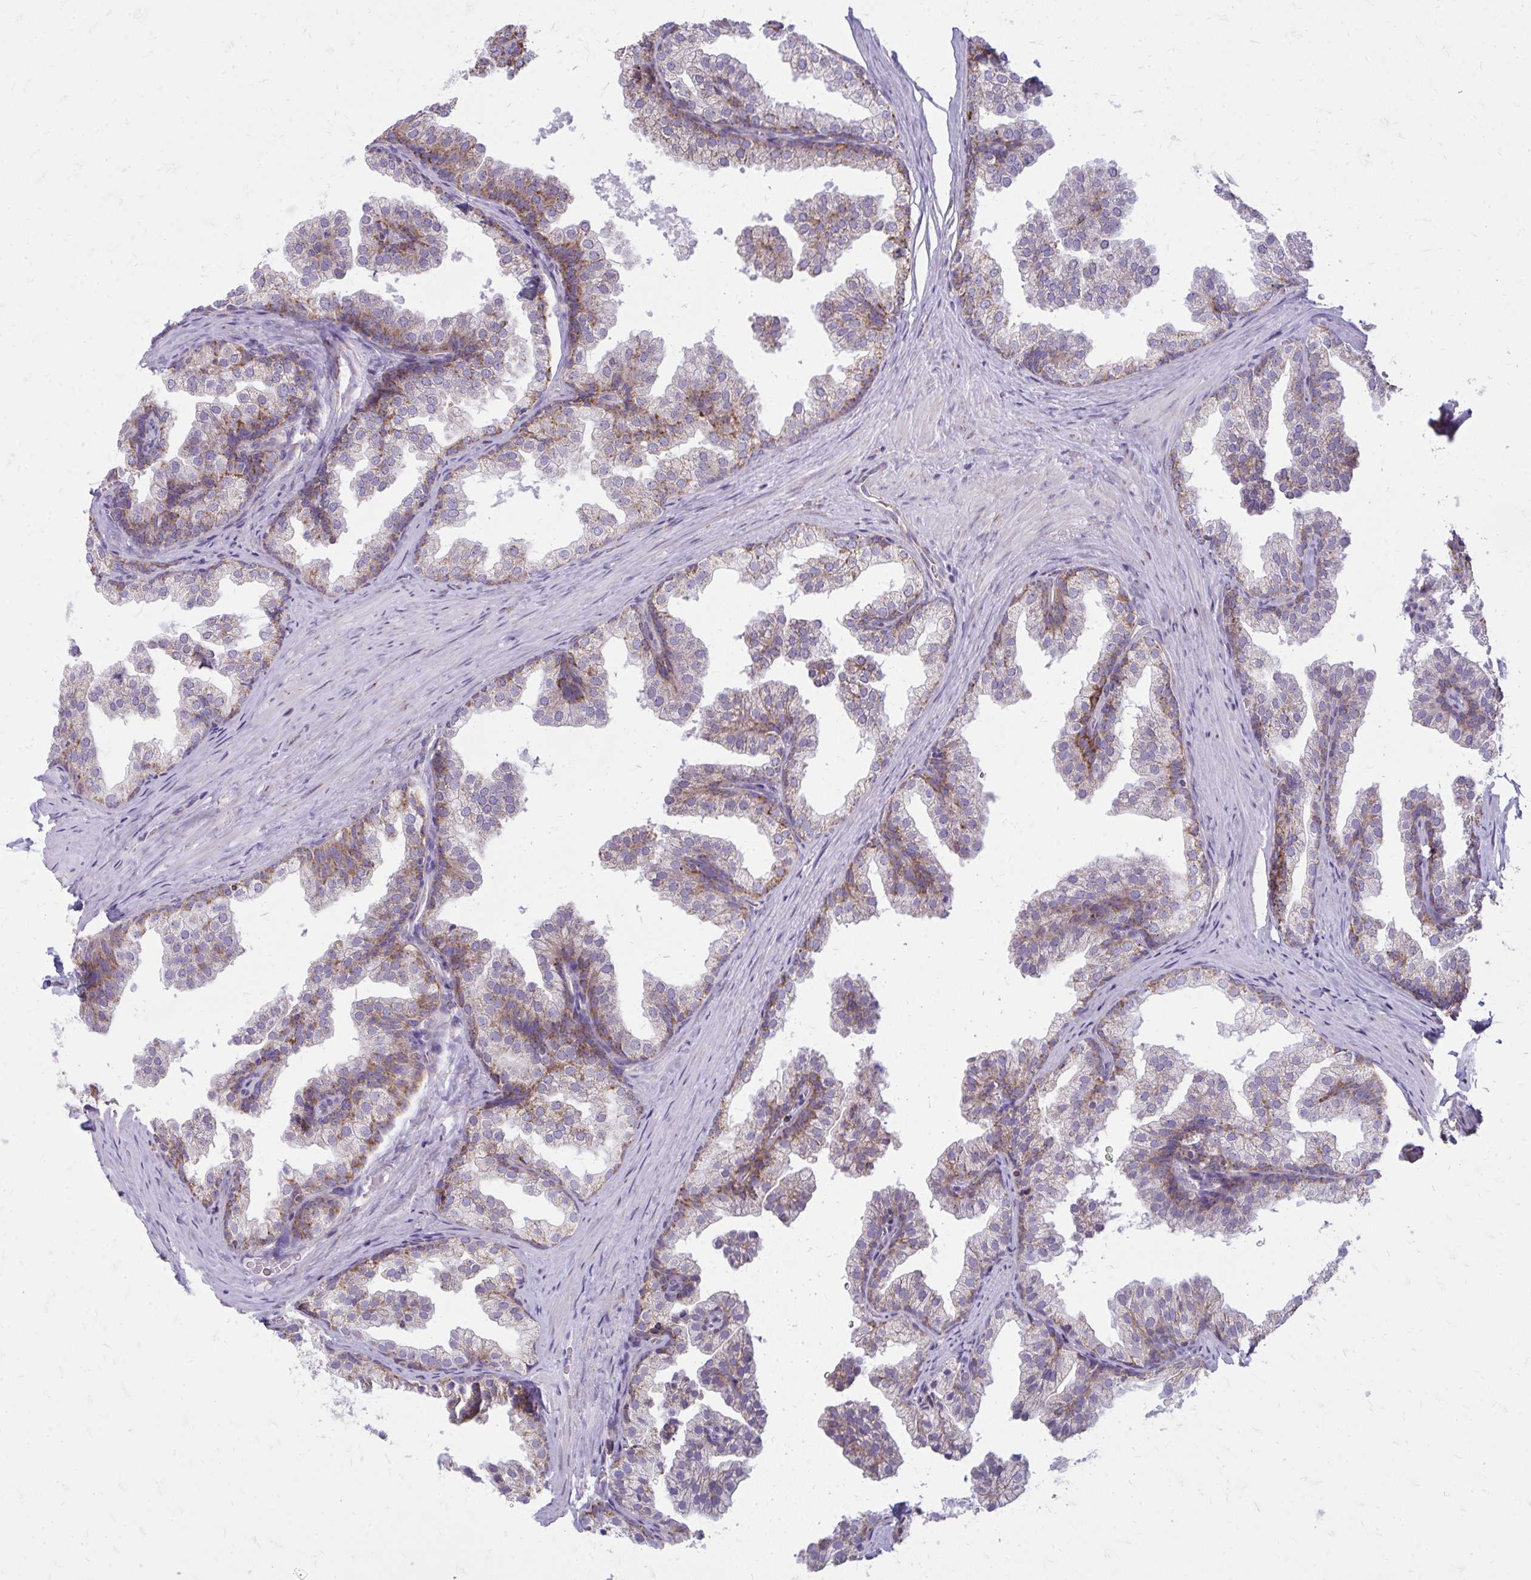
{"staining": {"intensity": "moderate", "quantity": "25%-75%", "location": "cytoplasmic/membranous"}, "tissue": "prostate", "cell_type": "Glandular cells", "image_type": "normal", "snomed": [{"axis": "morphology", "description": "Normal tissue, NOS"}, {"axis": "topography", "description": "Prostate"}], "caption": "Unremarkable prostate was stained to show a protein in brown. There is medium levels of moderate cytoplasmic/membranous positivity in approximately 25%-75% of glandular cells. (brown staining indicates protein expression, while blue staining denotes nuclei).", "gene": "IFIT1", "patient": {"sex": "male", "age": 37}}